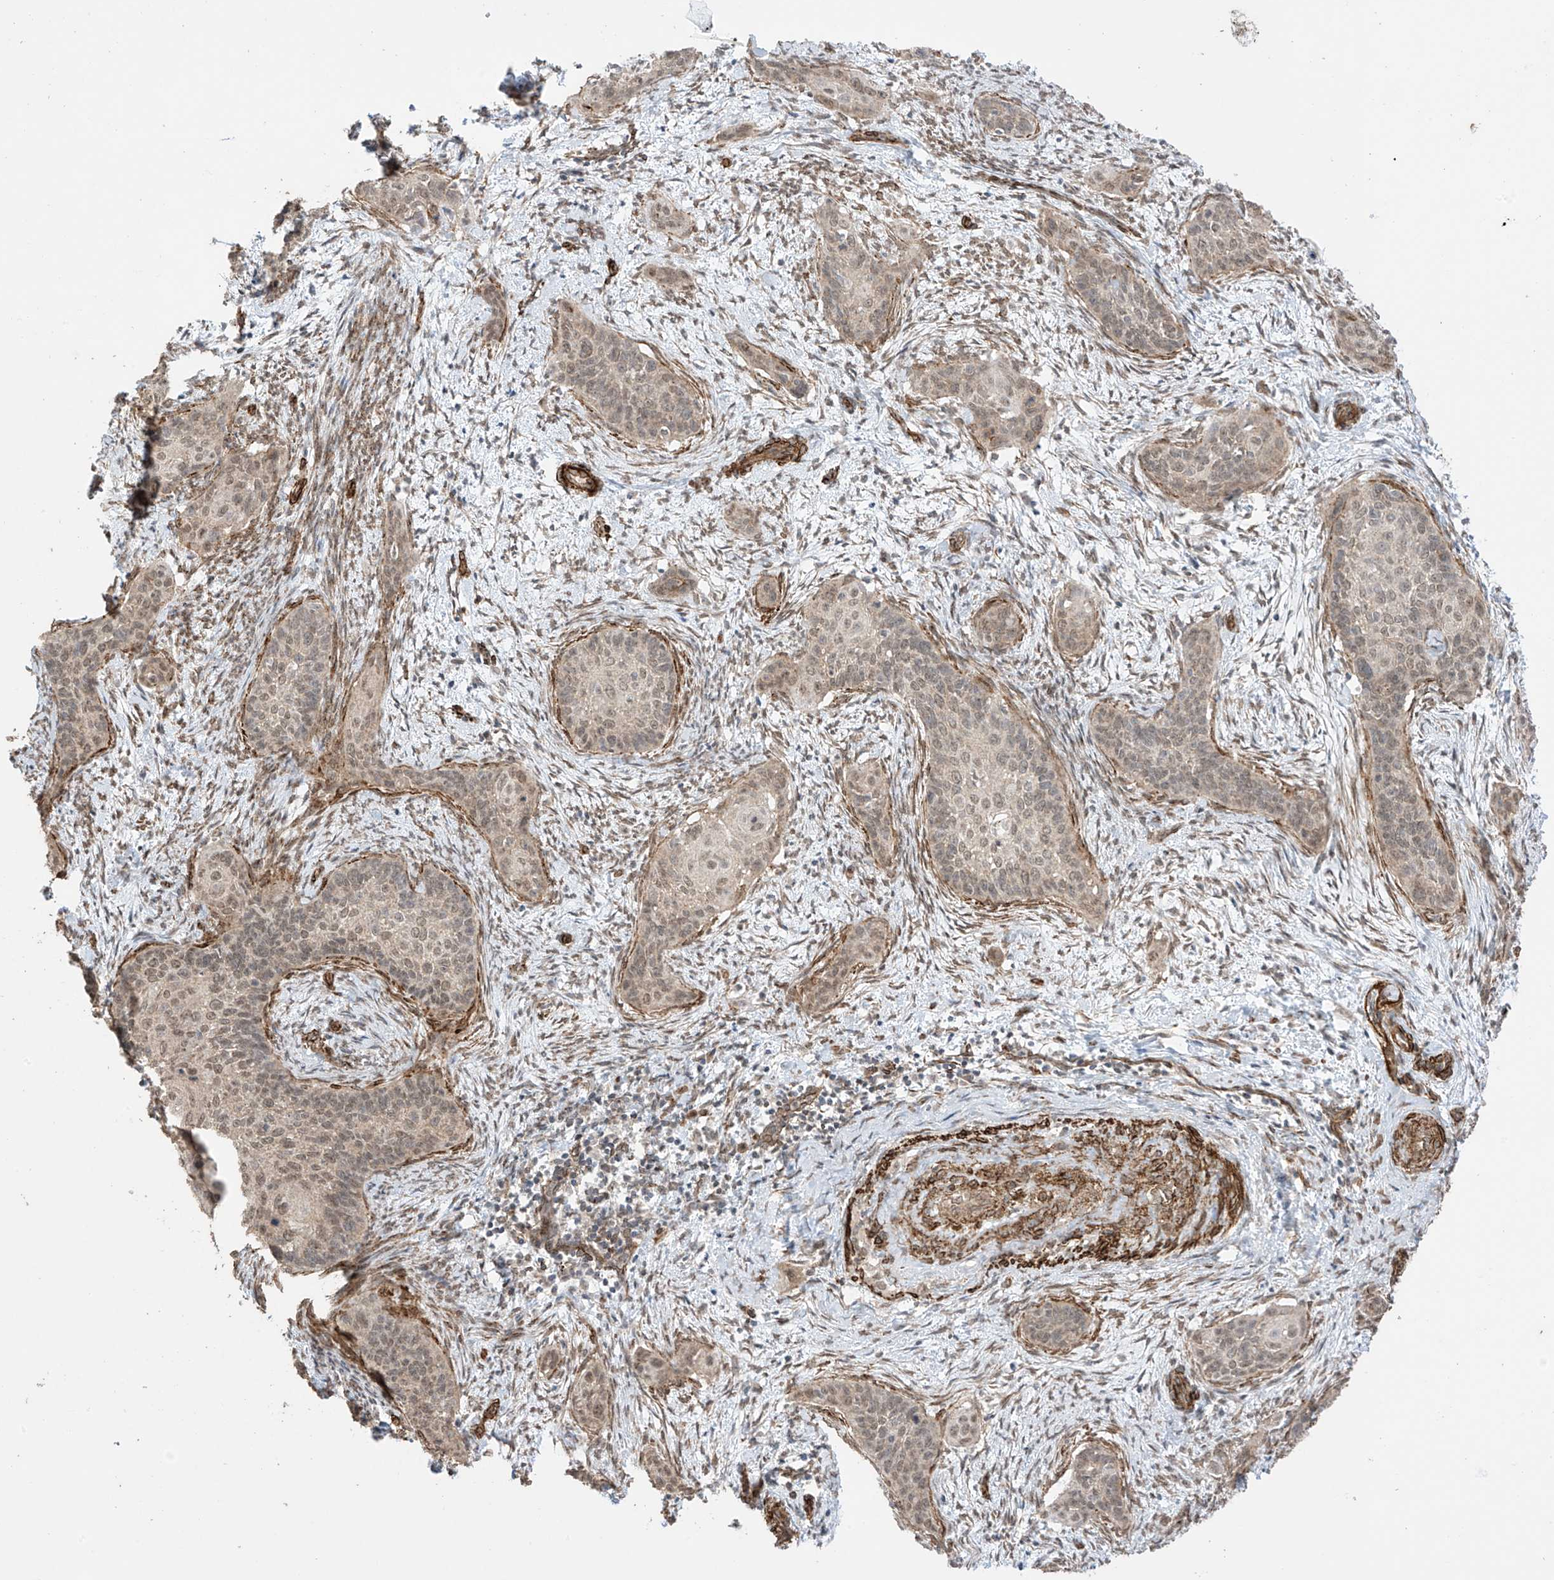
{"staining": {"intensity": "weak", "quantity": "25%-75%", "location": "cytoplasmic/membranous,nuclear"}, "tissue": "cervical cancer", "cell_type": "Tumor cells", "image_type": "cancer", "snomed": [{"axis": "morphology", "description": "Squamous cell carcinoma, NOS"}, {"axis": "topography", "description": "Cervix"}], "caption": "Cervical cancer stained with a protein marker demonstrates weak staining in tumor cells.", "gene": "TTLL5", "patient": {"sex": "female", "age": 33}}